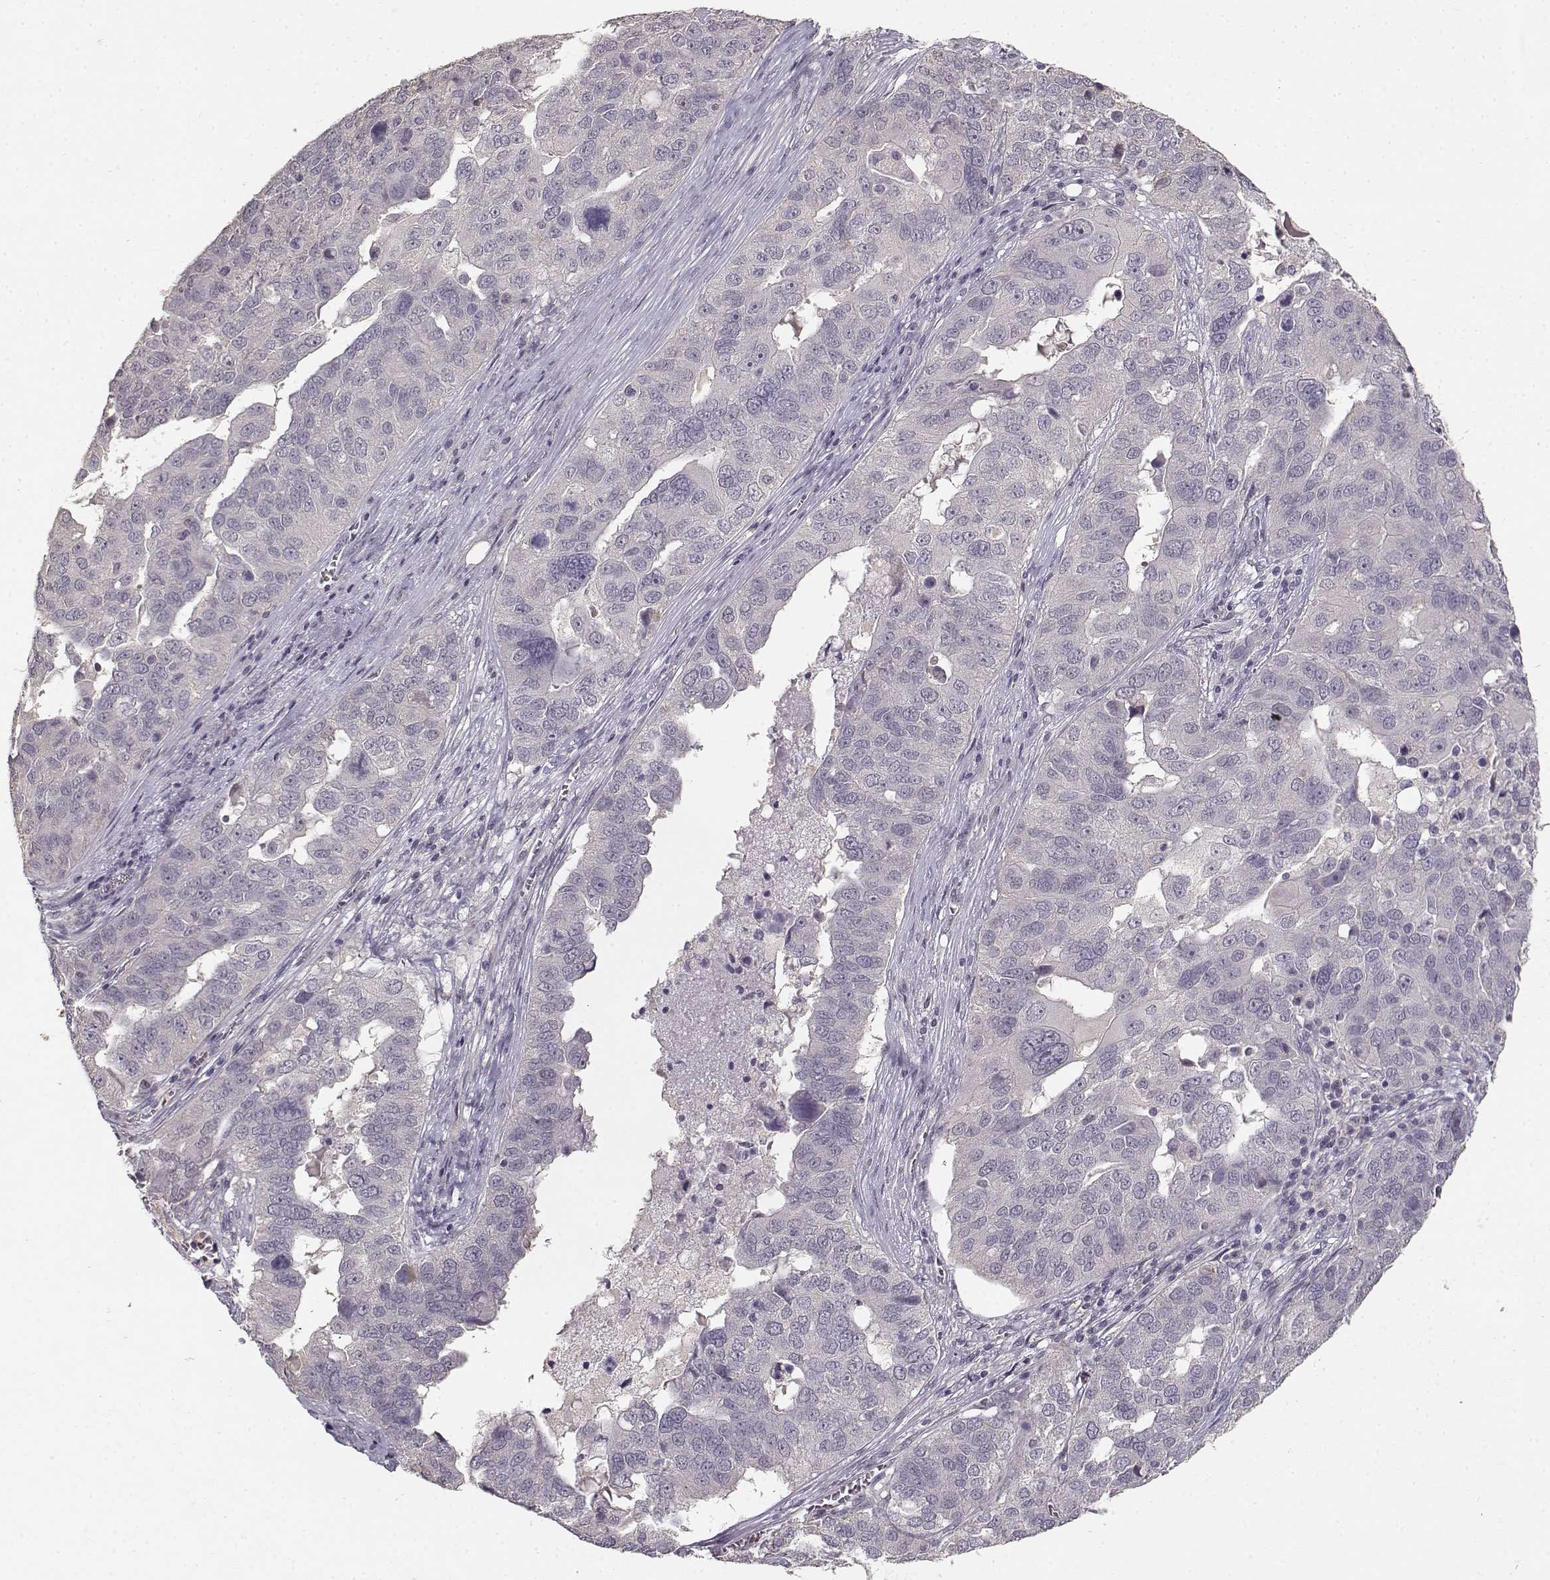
{"staining": {"intensity": "negative", "quantity": "none", "location": "none"}, "tissue": "ovarian cancer", "cell_type": "Tumor cells", "image_type": "cancer", "snomed": [{"axis": "morphology", "description": "Carcinoma, endometroid"}, {"axis": "topography", "description": "Soft tissue"}, {"axis": "topography", "description": "Ovary"}], "caption": "Immunohistochemistry (IHC) of human endometroid carcinoma (ovarian) displays no staining in tumor cells.", "gene": "UROC1", "patient": {"sex": "female", "age": 52}}